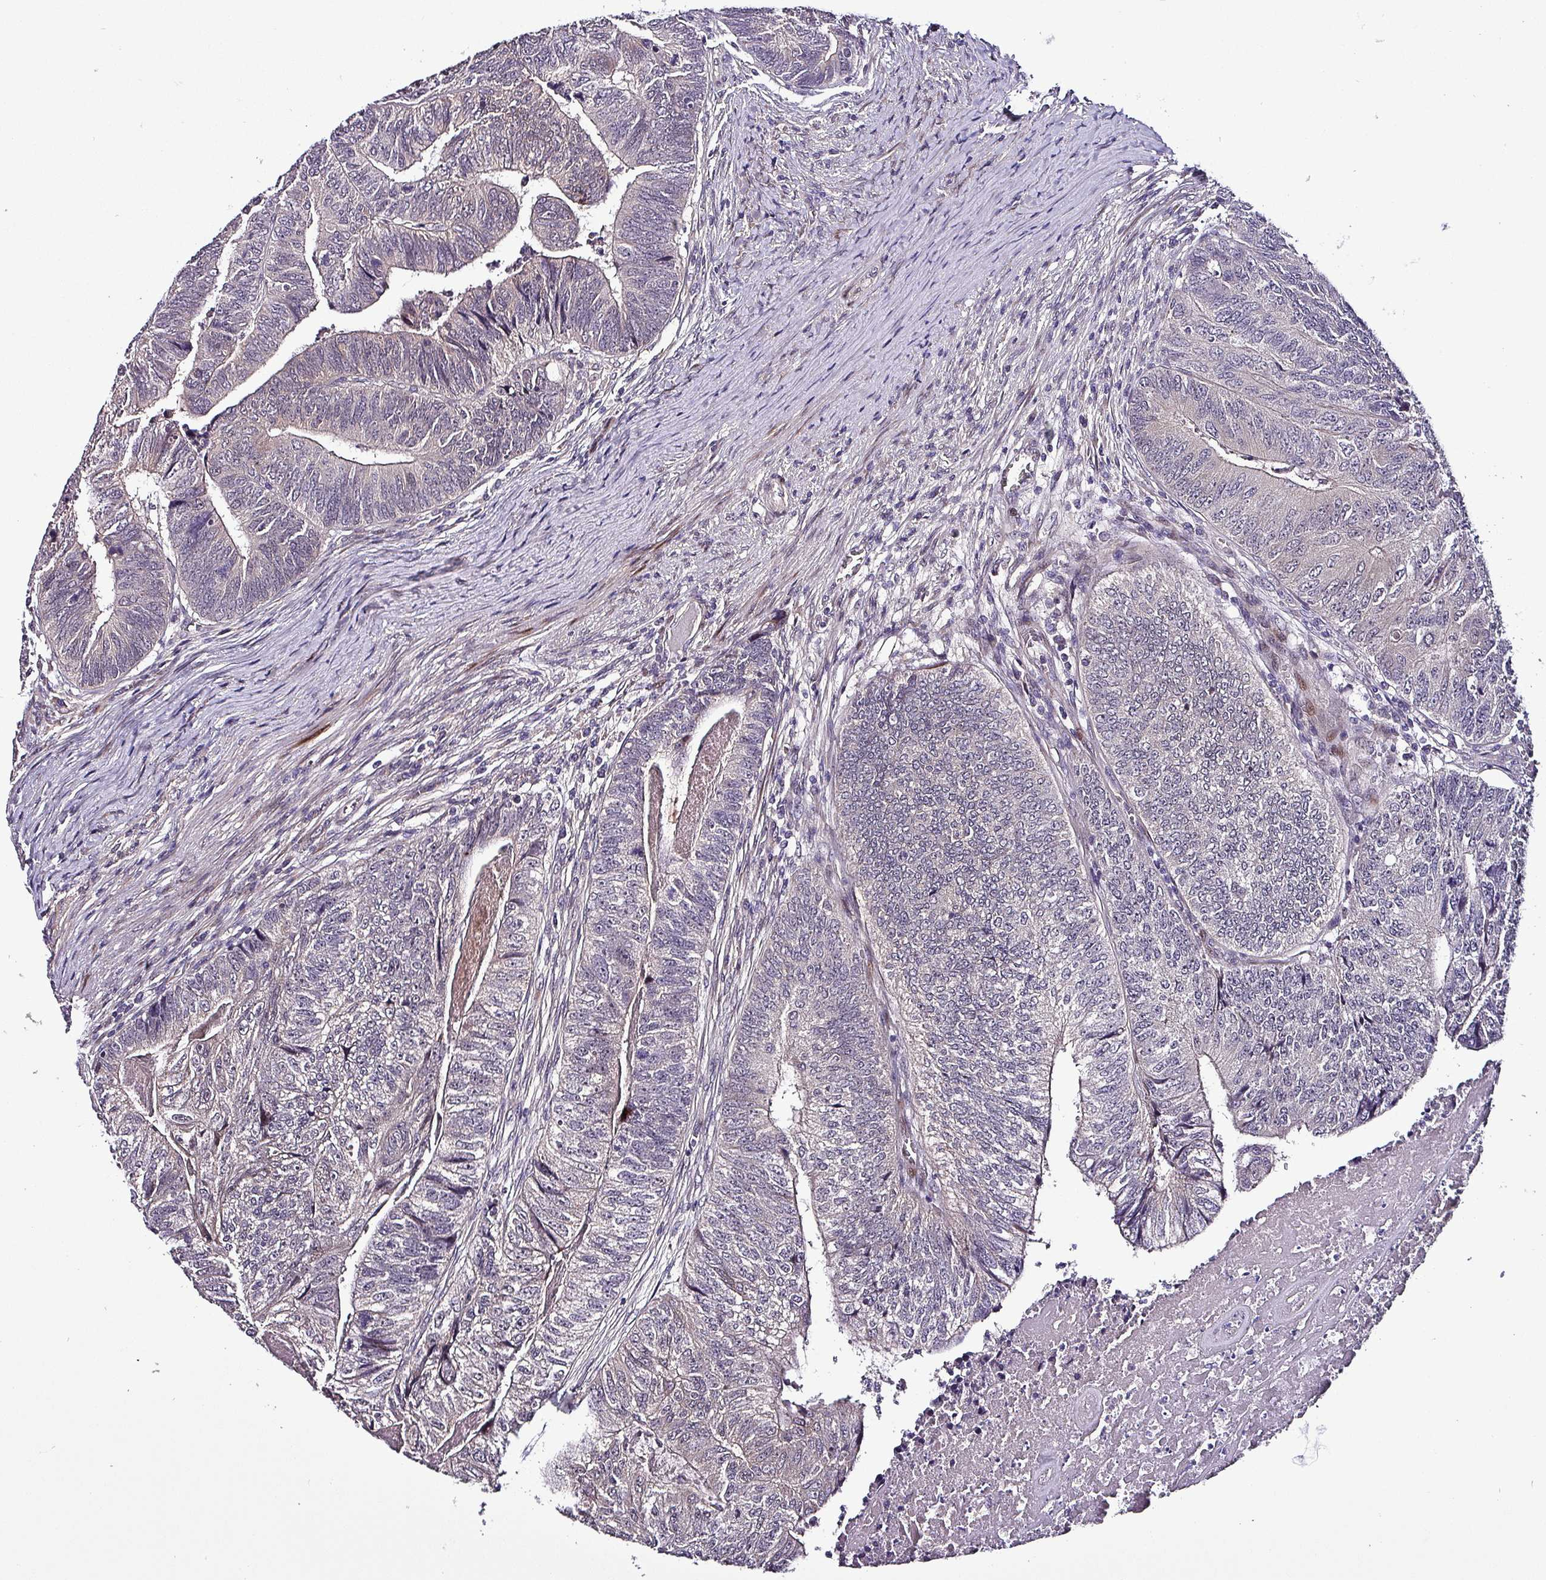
{"staining": {"intensity": "negative", "quantity": "none", "location": "none"}, "tissue": "colorectal cancer", "cell_type": "Tumor cells", "image_type": "cancer", "snomed": [{"axis": "morphology", "description": "Adenocarcinoma, NOS"}, {"axis": "topography", "description": "Colon"}], "caption": "IHC of colorectal cancer reveals no expression in tumor cells.", "gene": "GRAPL", "patient": {"sex": "female", "age": 67}}